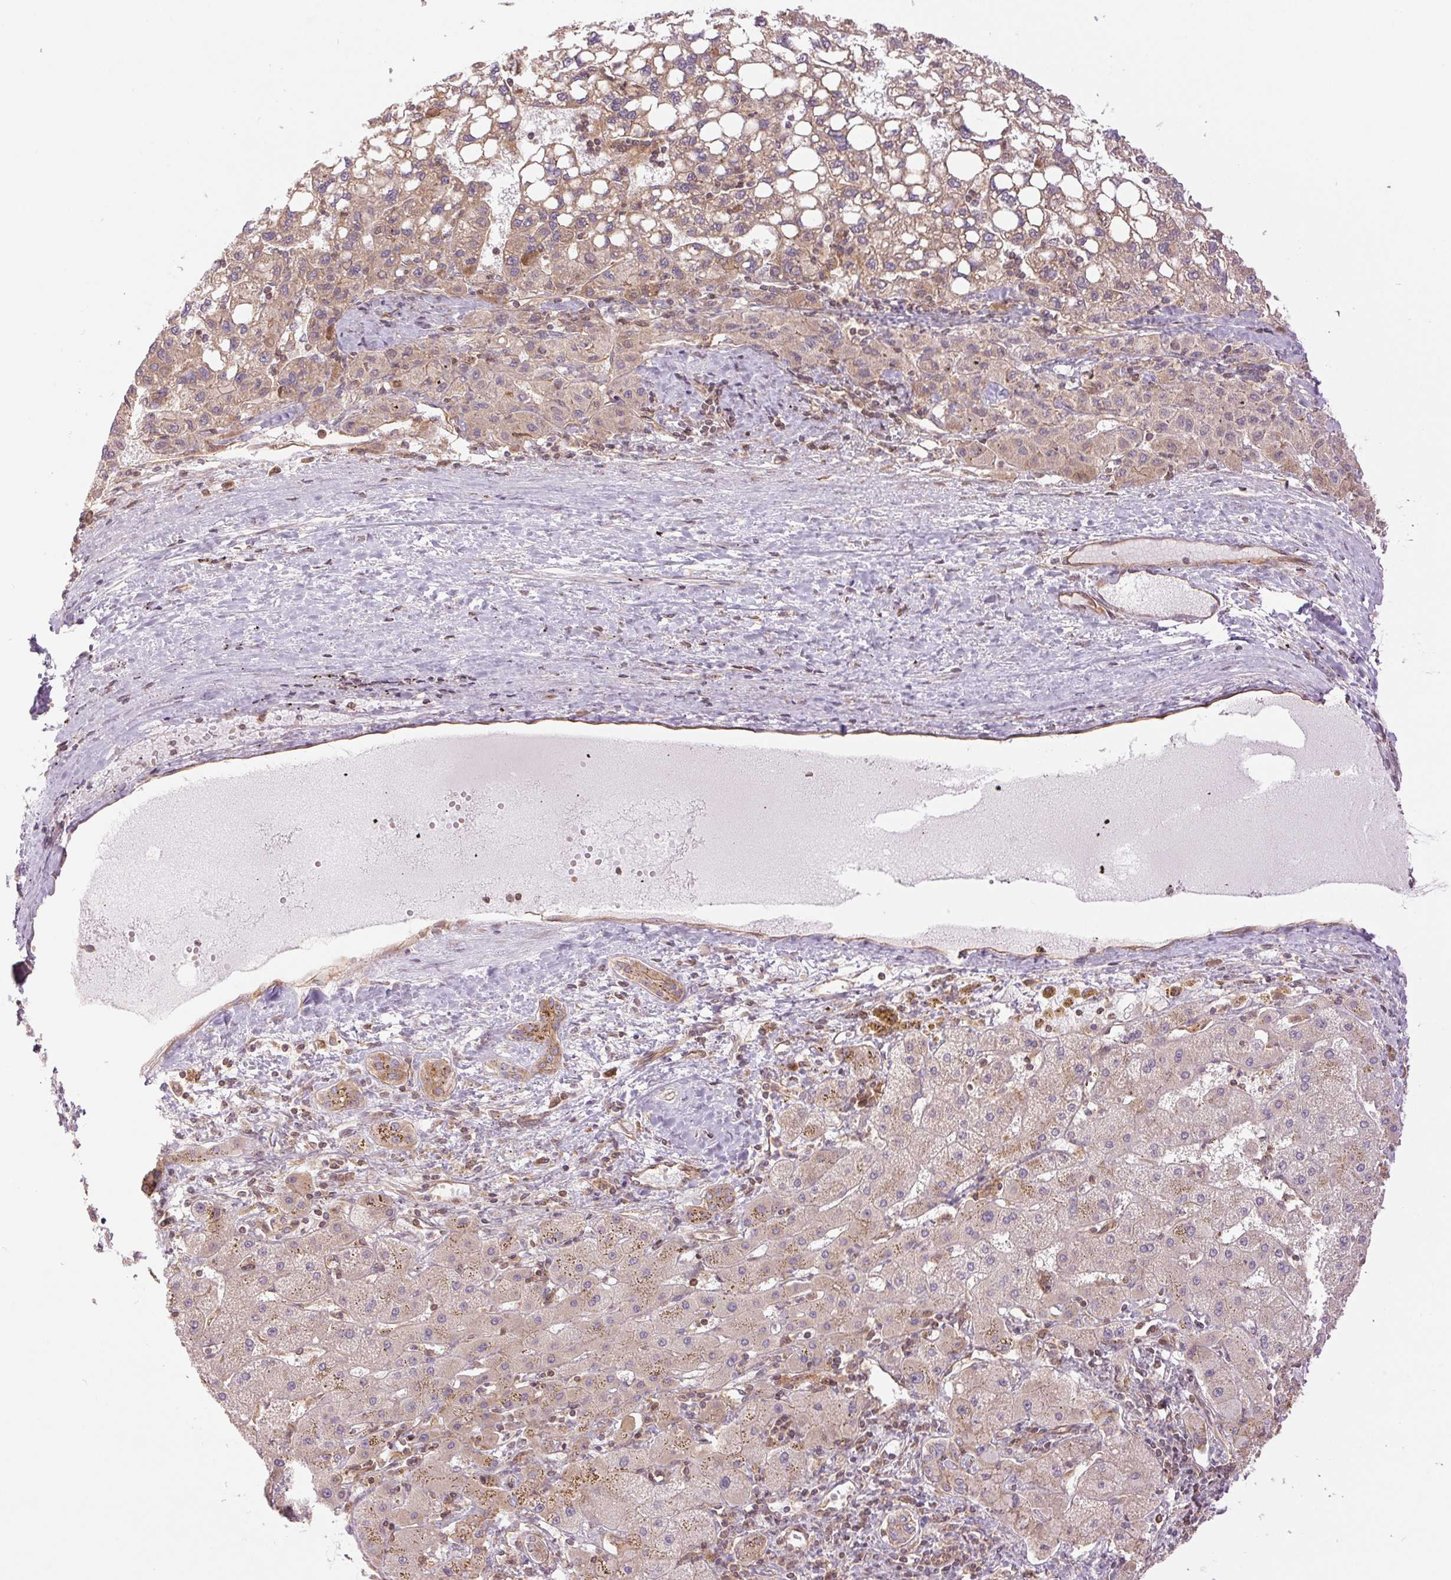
{"staining": {"intensity": "weak", "quantity": "<25%", "location": "cytoplasmic/membranous"}, "tissue": "liver cancer", "cell_type": "Tumor cells", "image_type": "cancer", "snomed": [{"axis": "morphology", "description": "Carcinoma, Hepatocellular, NOS"}, {"axis": "topography", "description": "Liver"}], "caption": "The histopathology image demonstrates no significant expression in tumor cells of liver hepatocellular carcinoma.", "gene": "STARD7", "patient": {"sex": "female", "age": 82}}